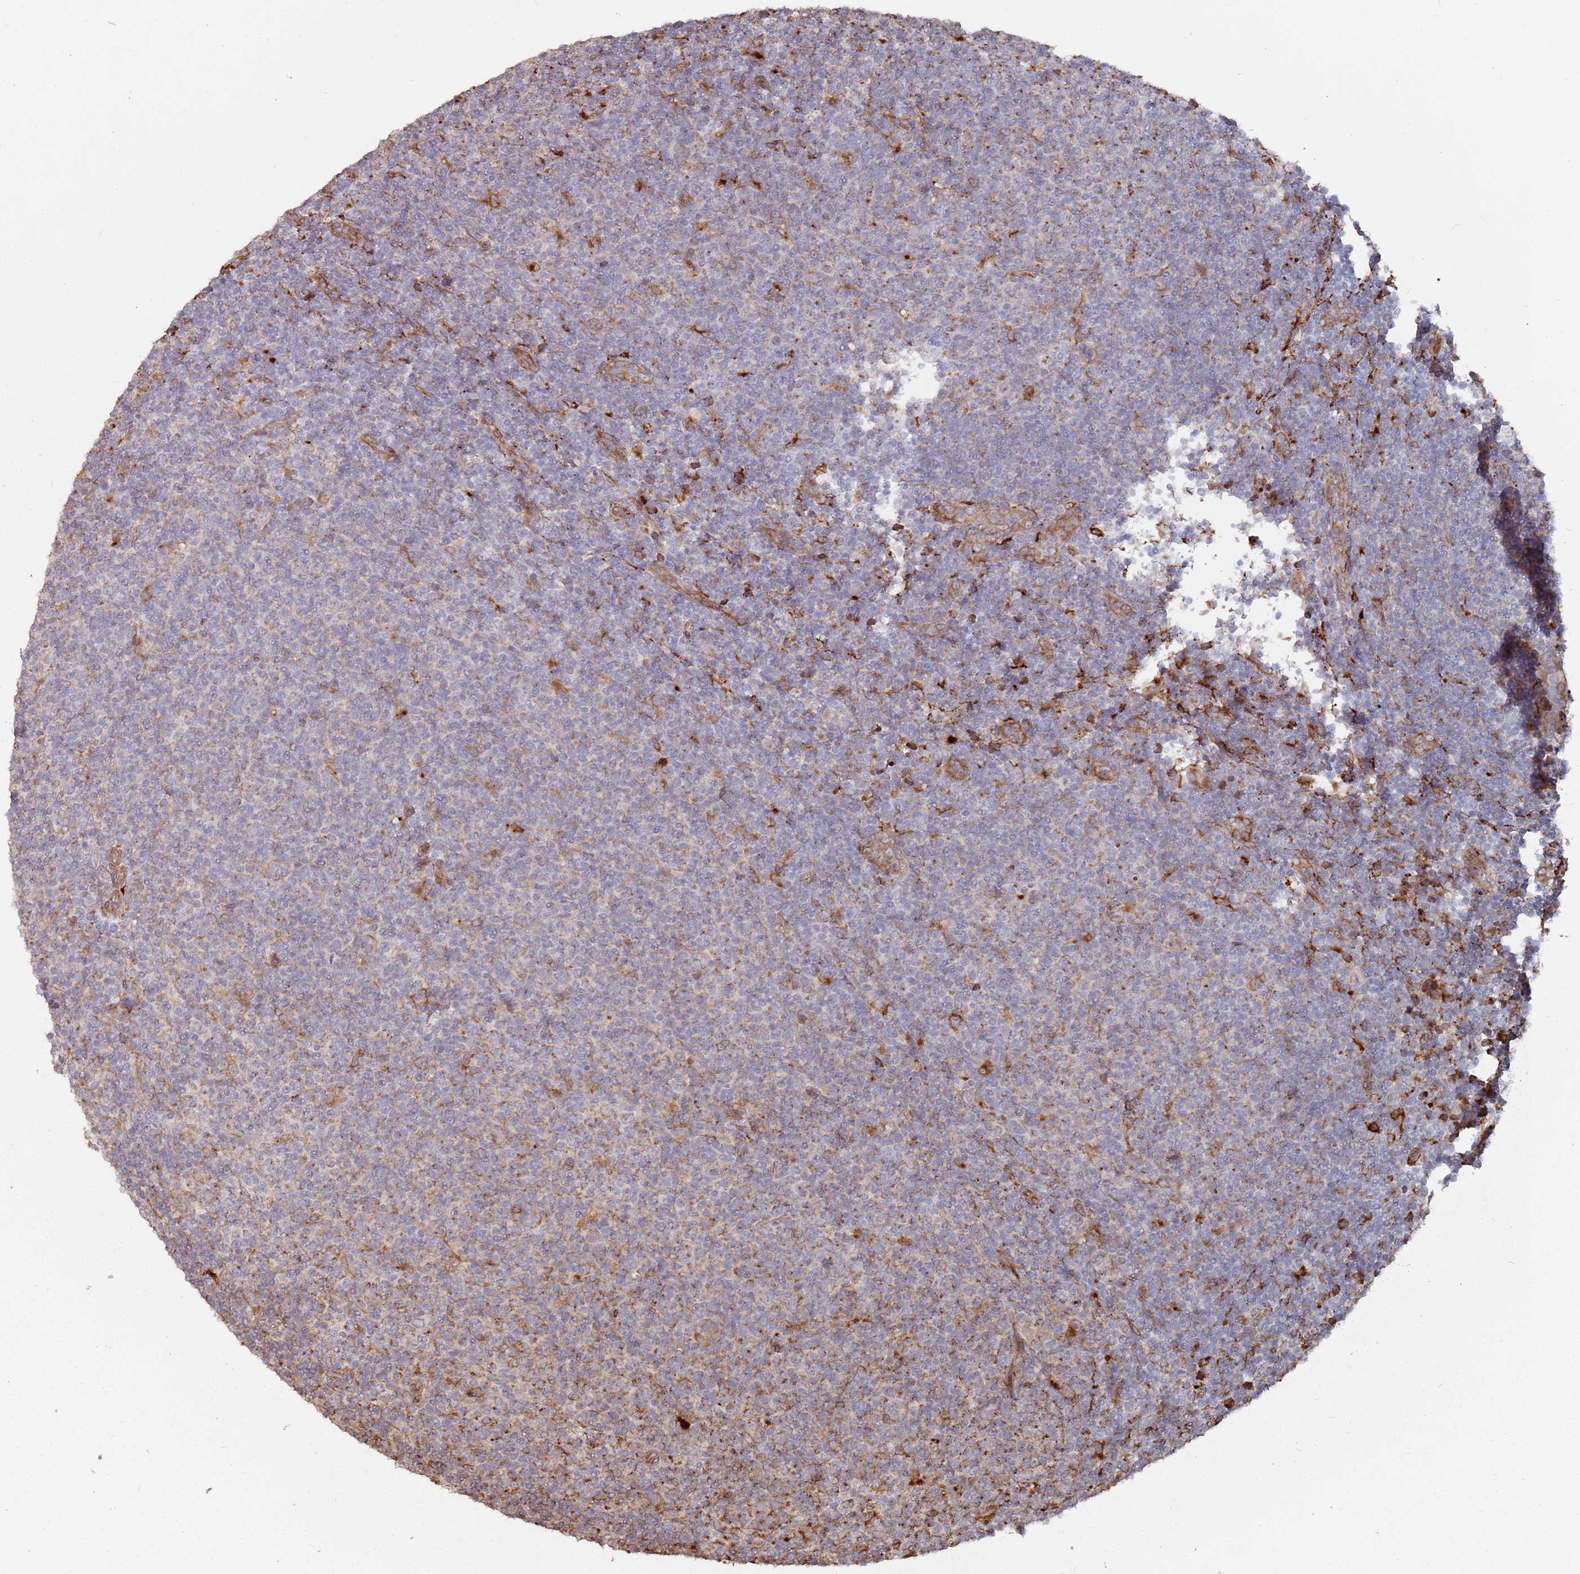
{"staining": {"intensity": "strong", "quantity": "<25%", "location": "cytoplasmic/membranous"}, "tissue": "lymphoma", "cell_type": "Tumor cells", "image_type": "cancer", "snomed": [{"axis": "morphology", "description": "Malignant lymphoma, non-Hodgkin's type, Low grade"}, {"axis": "topography", "description": "Lymph node"}], "caption": "Protein analysis of lymphoma tissue exhibits strong cytoplasmic/membranous expression in approximately <25% of tumor cells. The protein of interest is shown in brown color, while the nuclei are stained blue.", "gene": "LACC1", "patient": {"sex": "male", "age": 66}}